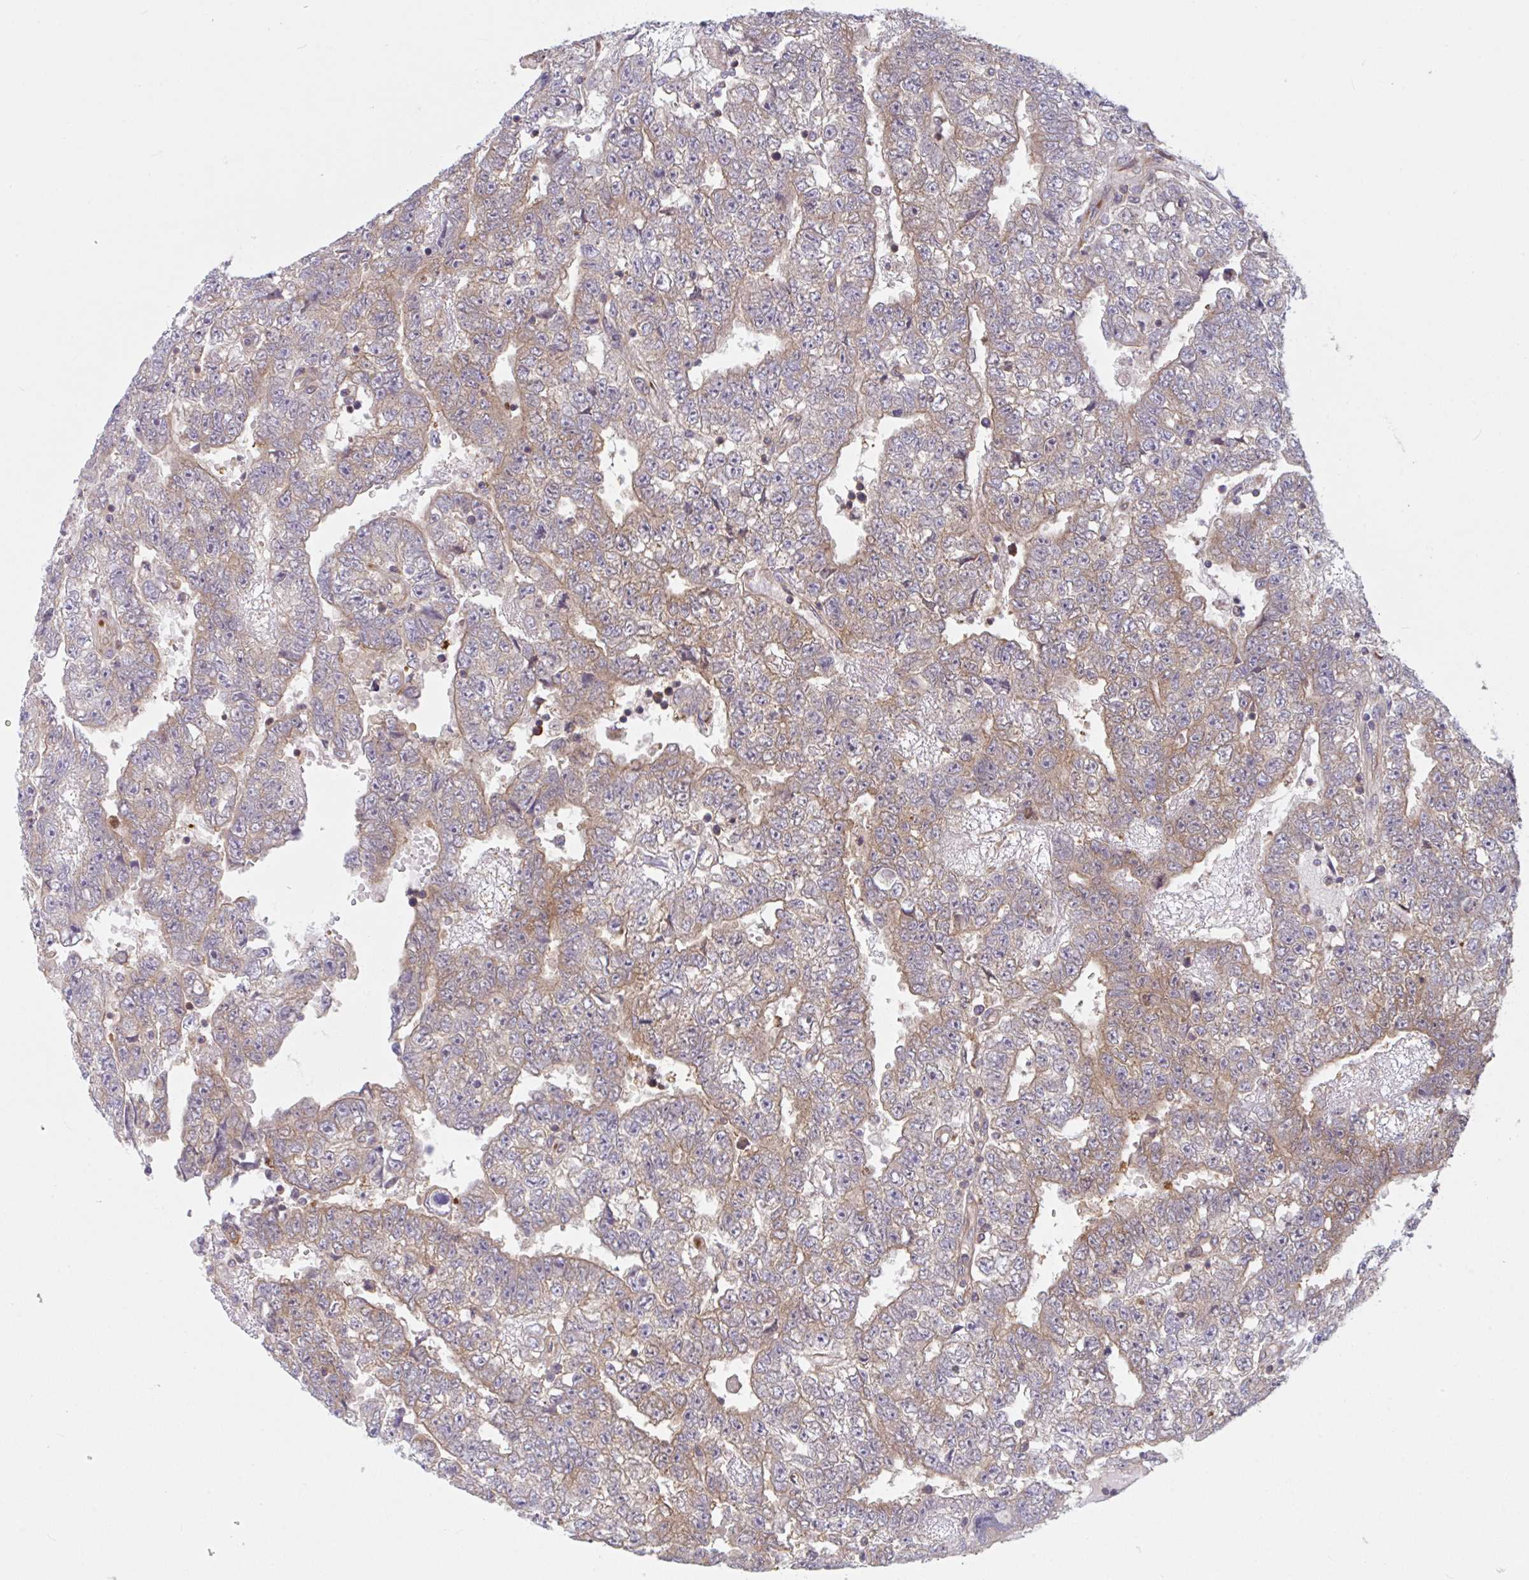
{"staining": {"intensity": "moderate", "quantity": "25%-75%", "location": "cytoplasmic/membranous"}, "tissue": "testis cancer", "cell_type": "Tumor cells", "image_type": "cancer", "snomed": [{"axis": "morphology", "description": "Carcinoma, Embryonal, NOS"}, {"axis": "topography", "description": "Testis"}], "caption": "Immunohistochemical staining of testis cancer (embryonal carcinoma) reveals medium levels of moderate cytoplasmic/membranous expression in about 25%-75% of tumor cells. Using DAB (3,3'-diaminobenzidine) (brown) and hematoxylin (blue) stains, captured at high magnification using brightfield microscopy.", "gene": "LMNTD2", "patient": {"sex": "male", "age": 25}}